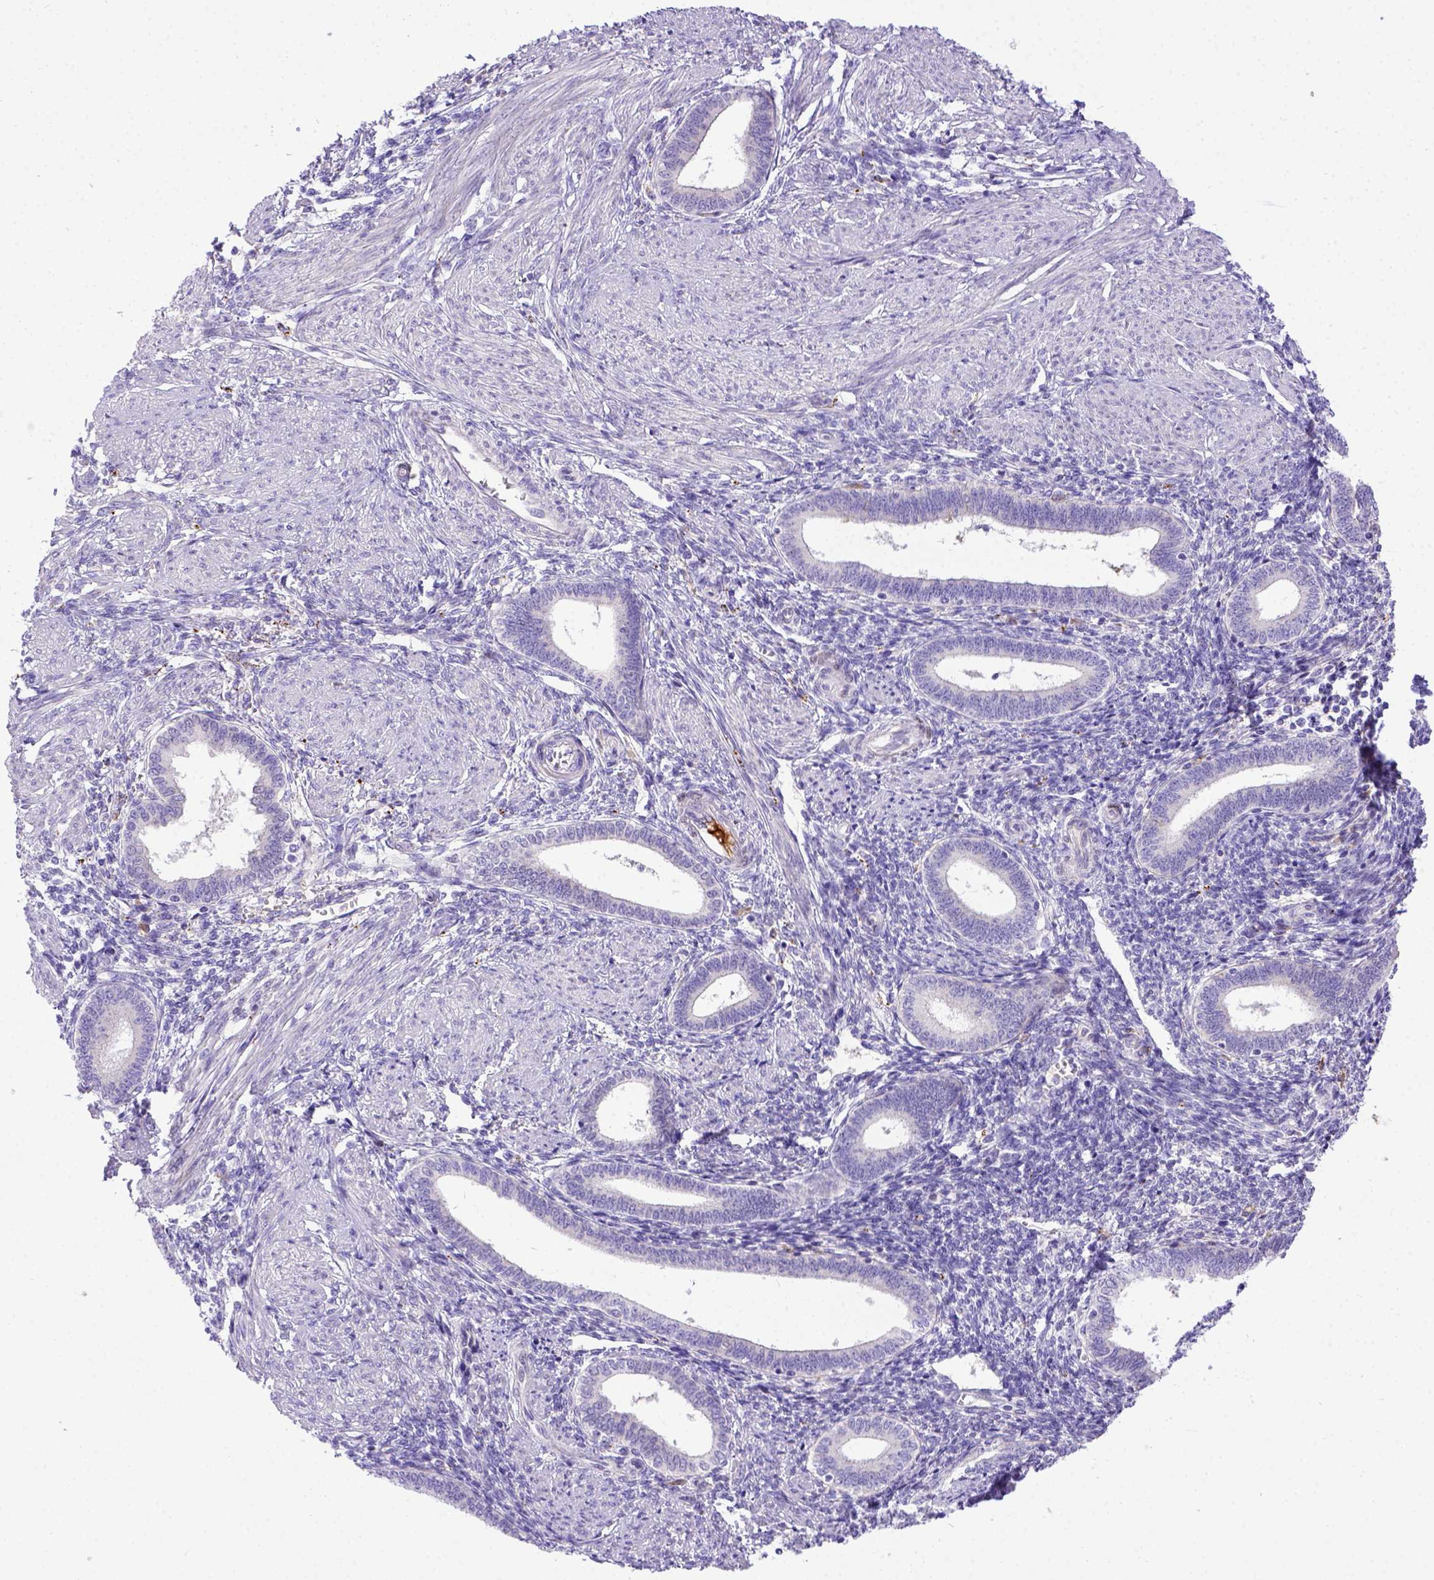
{"staining": {"intensity": "negative", "quantity": "none", "location": "none"}, "tissue": "endometrium", "cell_type": "Cells in endometrial stroma", "image_type": "normal", "snomed": [{"axis": "morphology", "description": "Normal tissue, NOS"}, {"axis": "topography", "description": "Endometrium"}], "caption": "Immunohistochemistry (IHC) image of unremarkable endometrium: human endometrium stained with DAB (3,3'-diaminobenzidine) shows no significant protein expression in cells in endometrial stroma.", "gene": "CFAP300", "patient": {"sex": "female", "age": 42}}